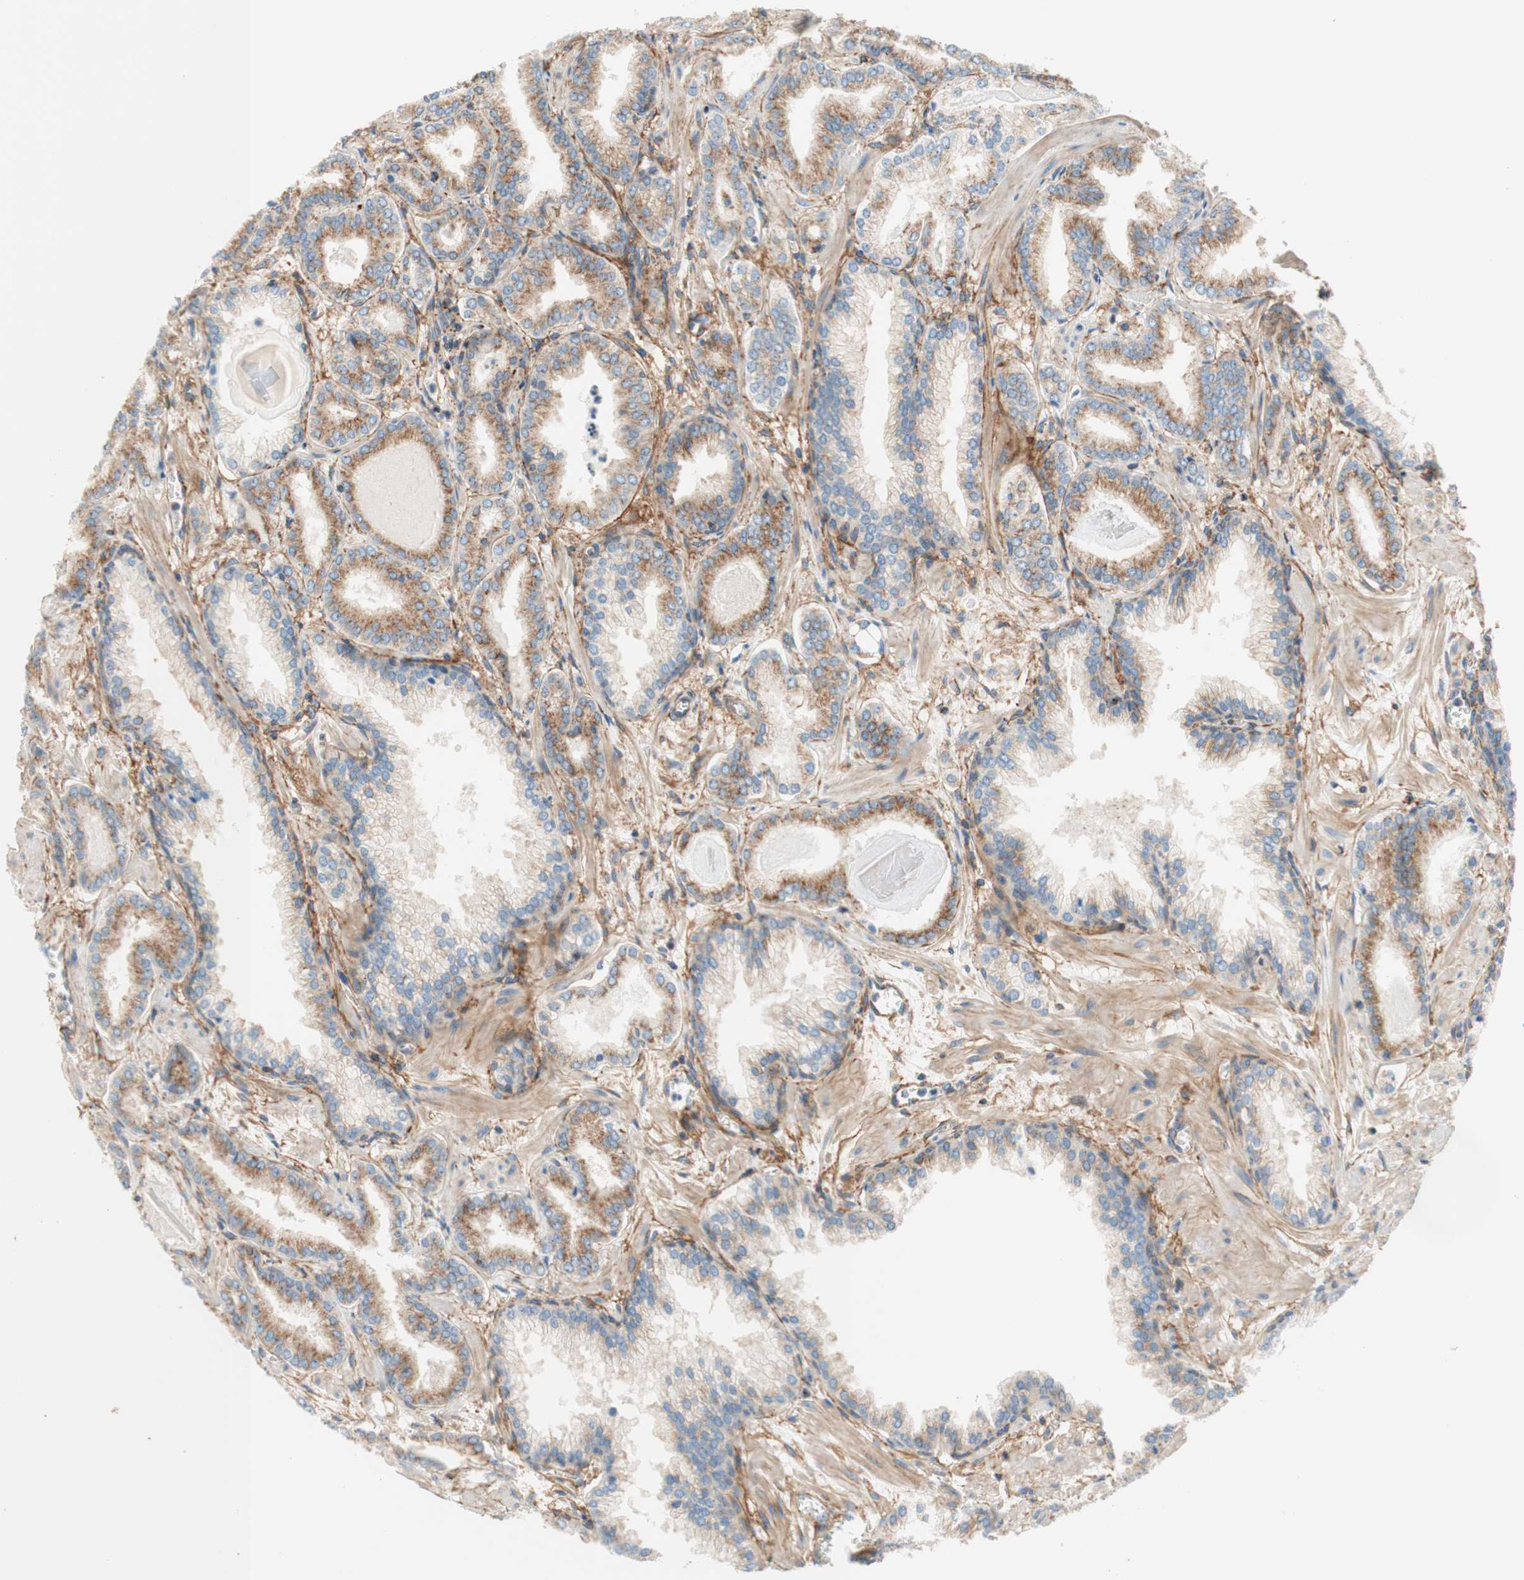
{"staining": {"intensity": "moderate", "quantity": "25%-75%", "location": "cytoplasmic/membranous"}, "tissue": "prostate cancer", "cell_type": "Tumor cells", "image_type": "cancer", "snomed": [{"axis": "morphology", "description": "Adenocarcinoma, Low grade"}, {"axis": "topography", "description": "Prostate"}], "caption": "Protein expression analysis of prostate low-grade adenocarcinoma exhibits moderate cytoplasmic/membranous expression in about 25%-75% of tumor cells. (DAB (3,3'-diaminobenzidine) IHC with brightfield microscopy, high magnification).", "gene": "VPS26A", "patient": {"sex": "male", "age": 59}}